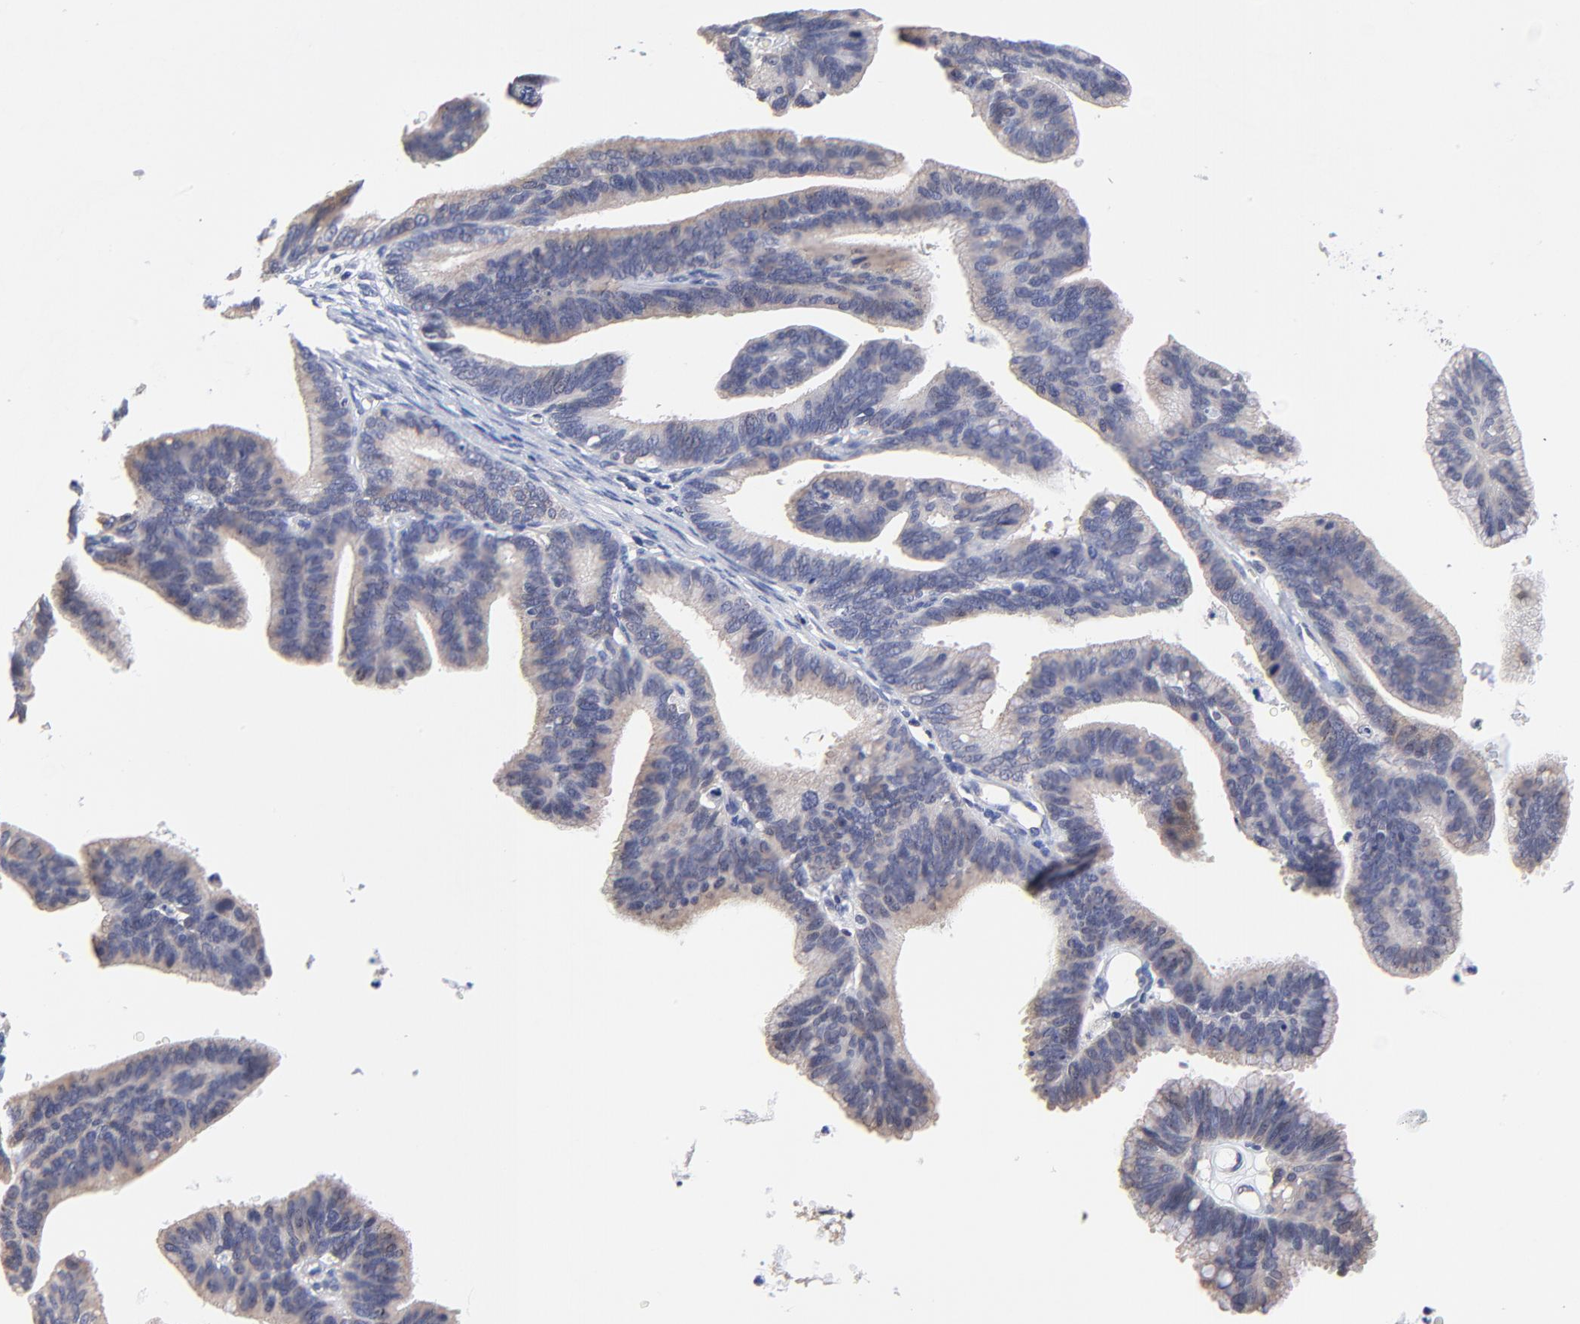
{"staining": {"intensity": "weak", "quantity": "25%-75%", "location": "cytoplasmic/membranous"}, "tissue": "cervical cancer", "cell_type": "Tumor cells", "image_type": "cancer", "snomed": [{"axis": "morphology", "description": "Adenocarcinoma, NOS"}, {"axis": "topography", "description": "Cervix"}], "caption": "A high-resolution micrograph shows immunohistochemistry (IHC) staining of cervical adenocarcinoma, which displays weak cytoplasmic/membranous staining in about 25%-75% of tumor cells.", "gene": "FBXO8", "patient": {"sex": "female", "age": 47}}